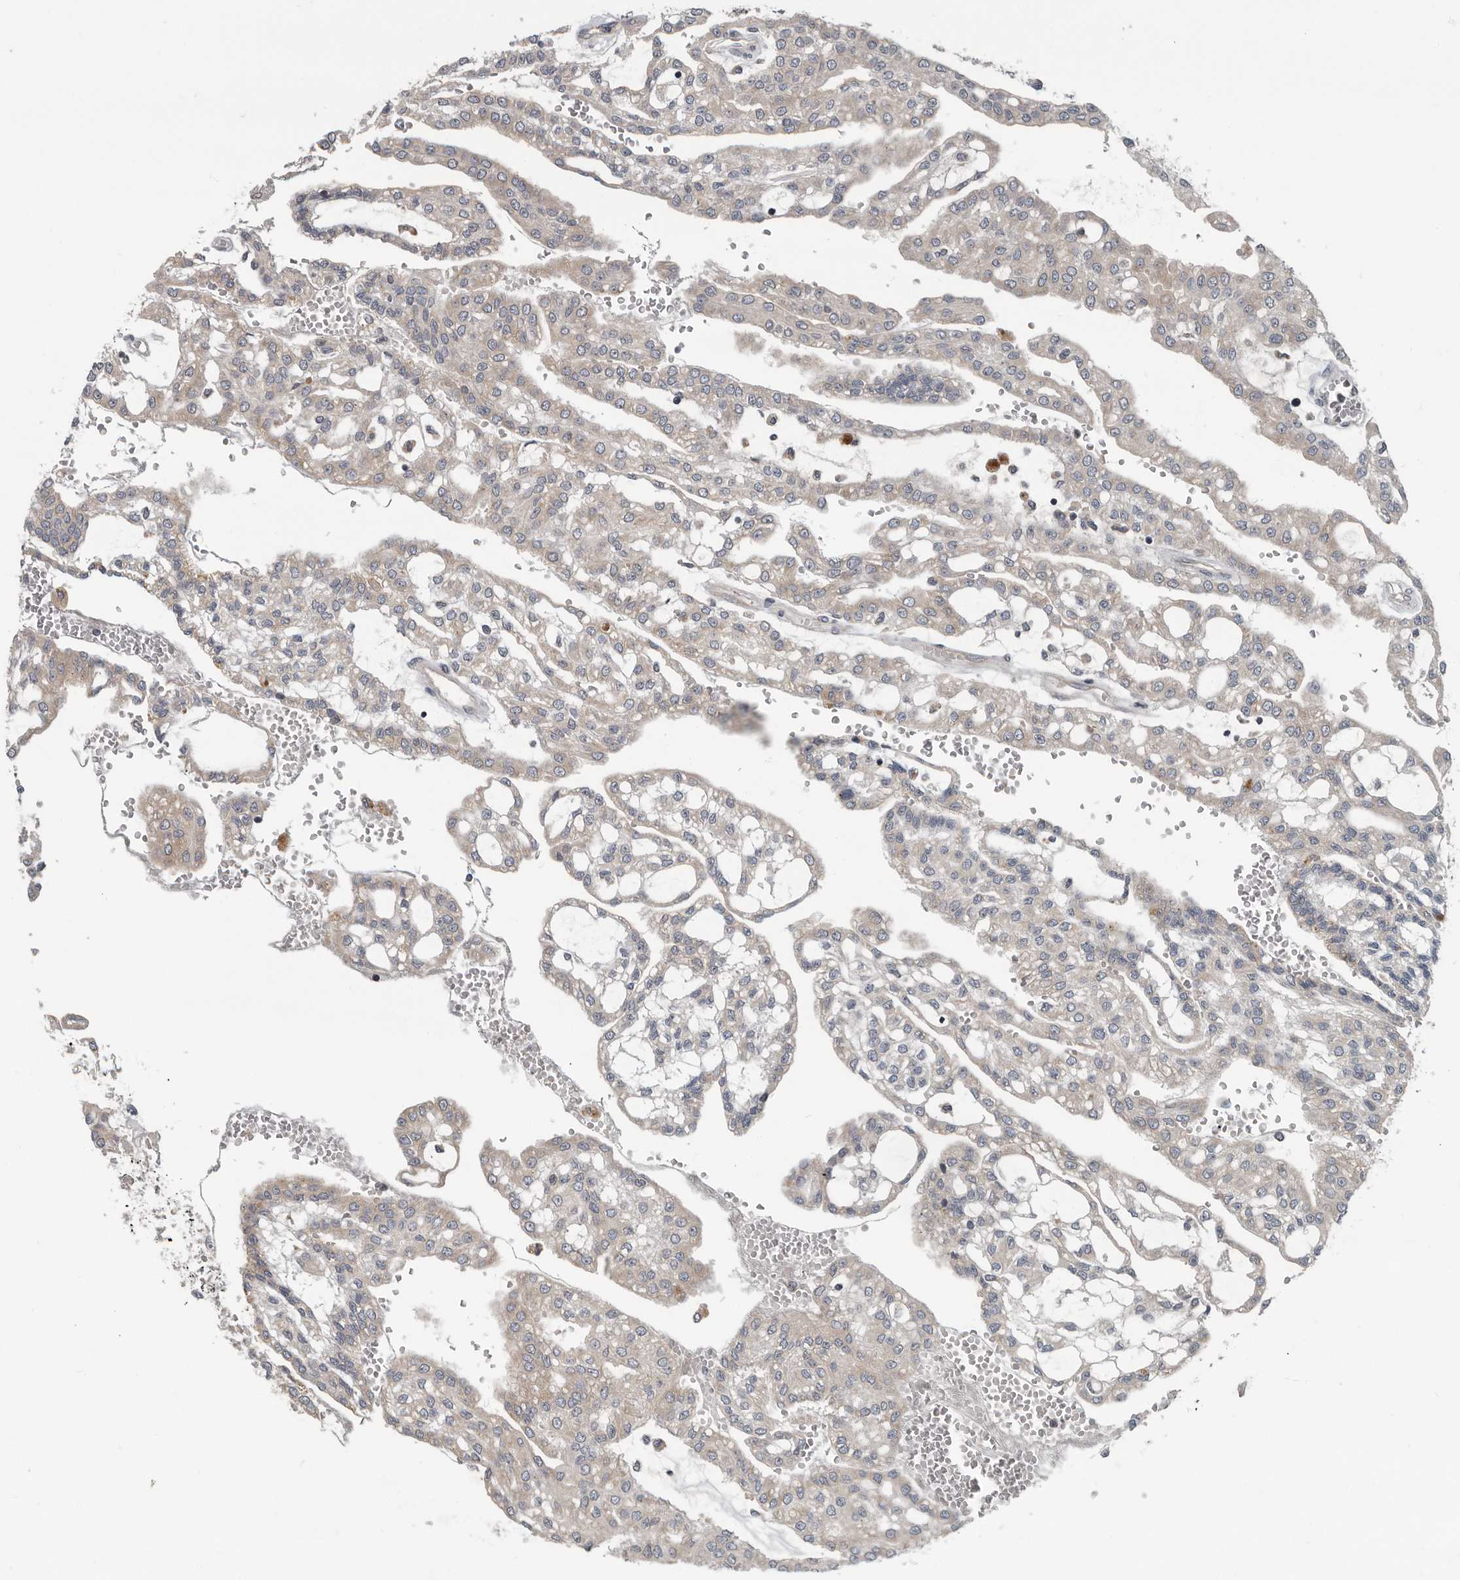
{"staining": {"intensity": "negative", "quantity": "none", "location": "none"}, "tissue": "renal cancer", "cell_type": "Tumor cells", "image_type": "cancer", "snomed": [{"axis": "morphology", "description": "Adenocarcinoma, NOS"}, {"axis": "topography", "description": "Kidney"}], "caption": "The immunohistochemistry image has no significant staining in tumor cells of renal cancer tissue.", "gene": "TMEM199", "patient": {"sex": "male", "age": 63}}